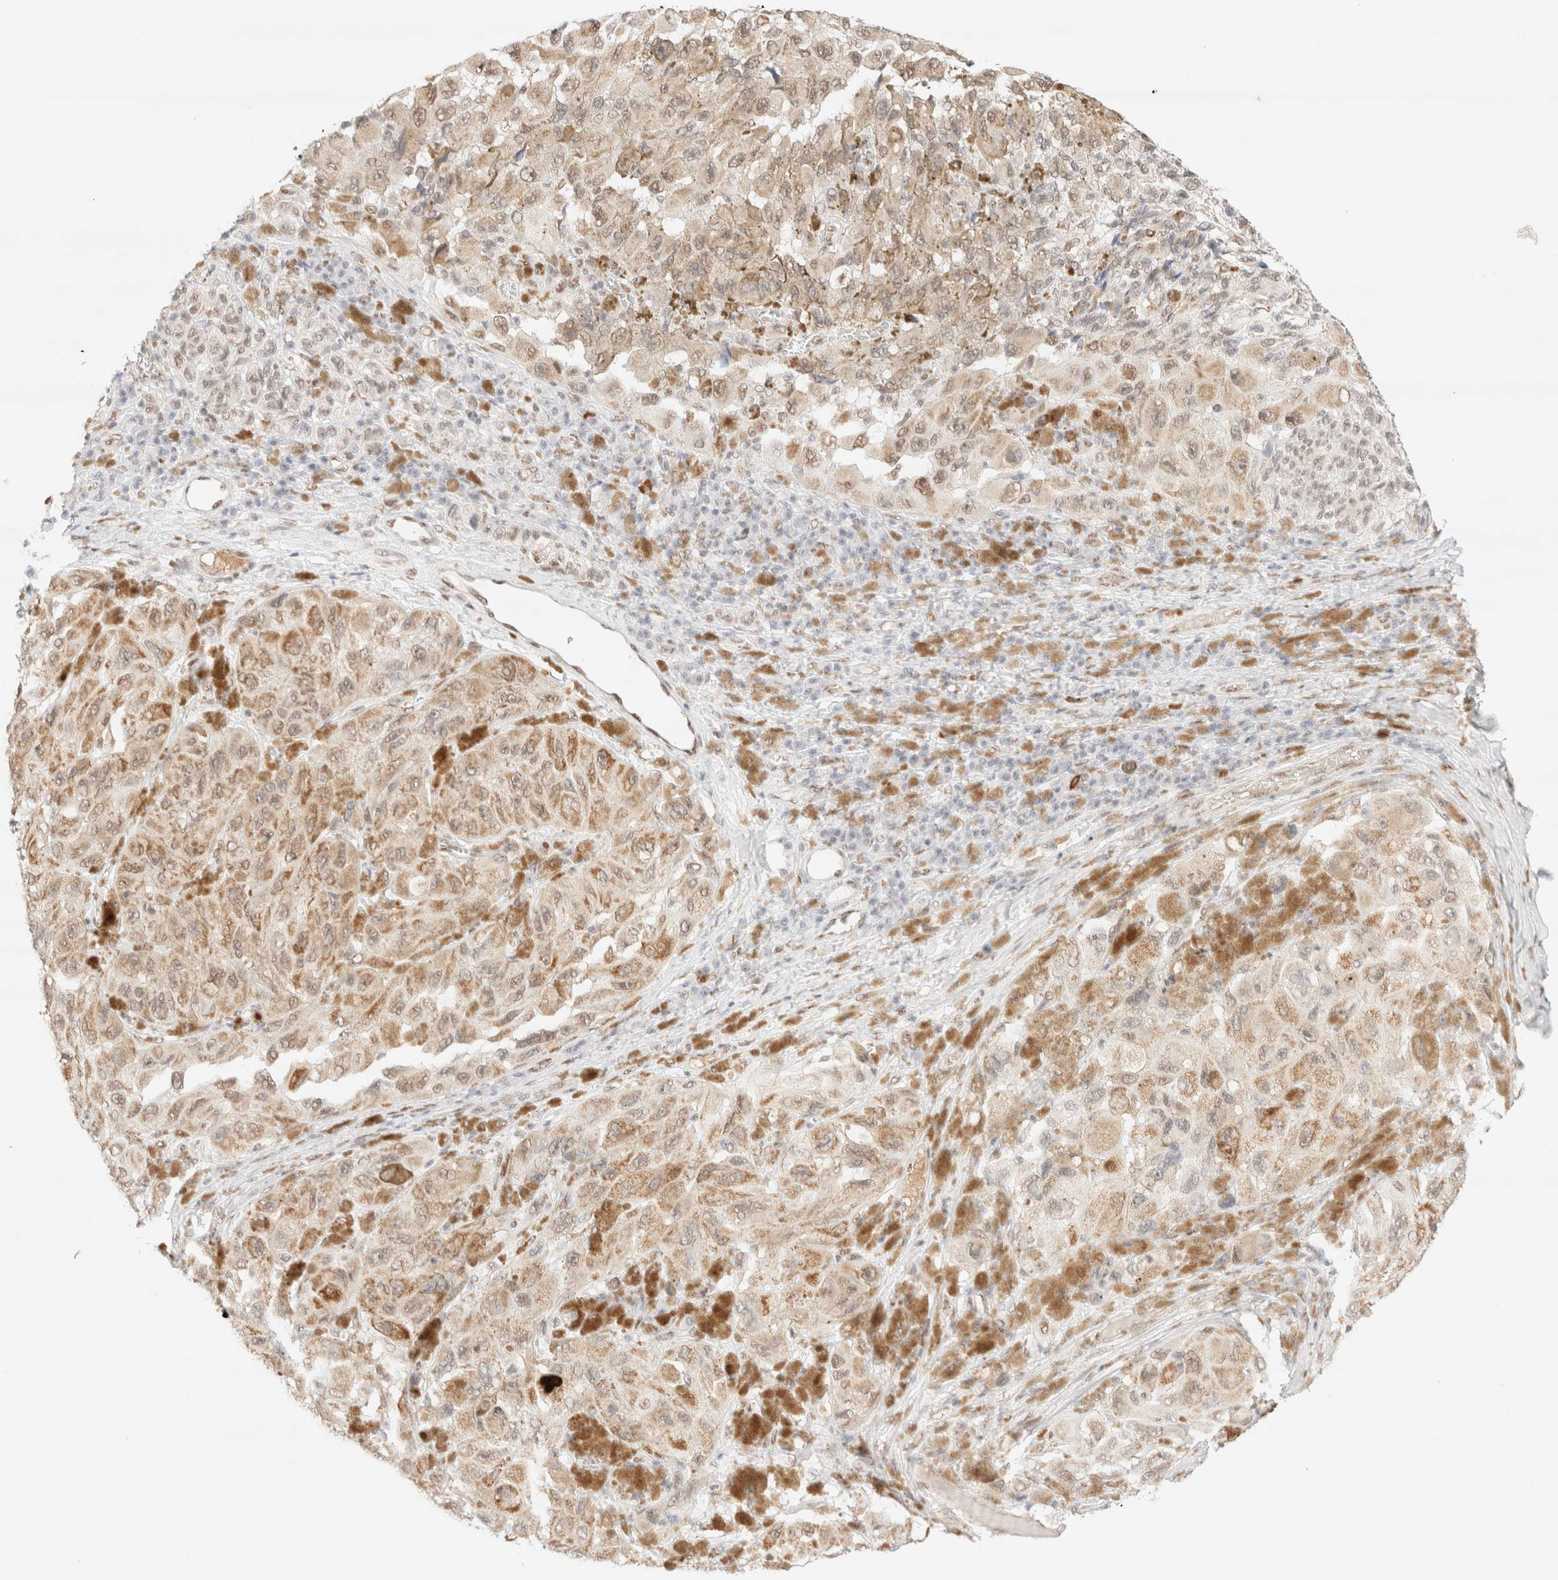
{"staining": {"intensity": "weak", "quantity": ">75%", "location": "cytoplasmic/membranous,nuclear"}, "tissue": "melanoma", "cell_type": "Tumor cells", "image_type": "cancer", "snomed": [{"axis": "morphology", "description": "Malignant melanoma, NOS"}, {"axis": "topography", "description": "Skin"}], "caption": "This micrograph displays malignant melanoma stained with IHC to label a protein in brown. The cytoplasmic/membranous and nuclear of tumor cells show weak positivity for the protein. Nuclei are counter-stained blue.", "gene": "CIC", "patient": {"sex": "female", "age": 73}}